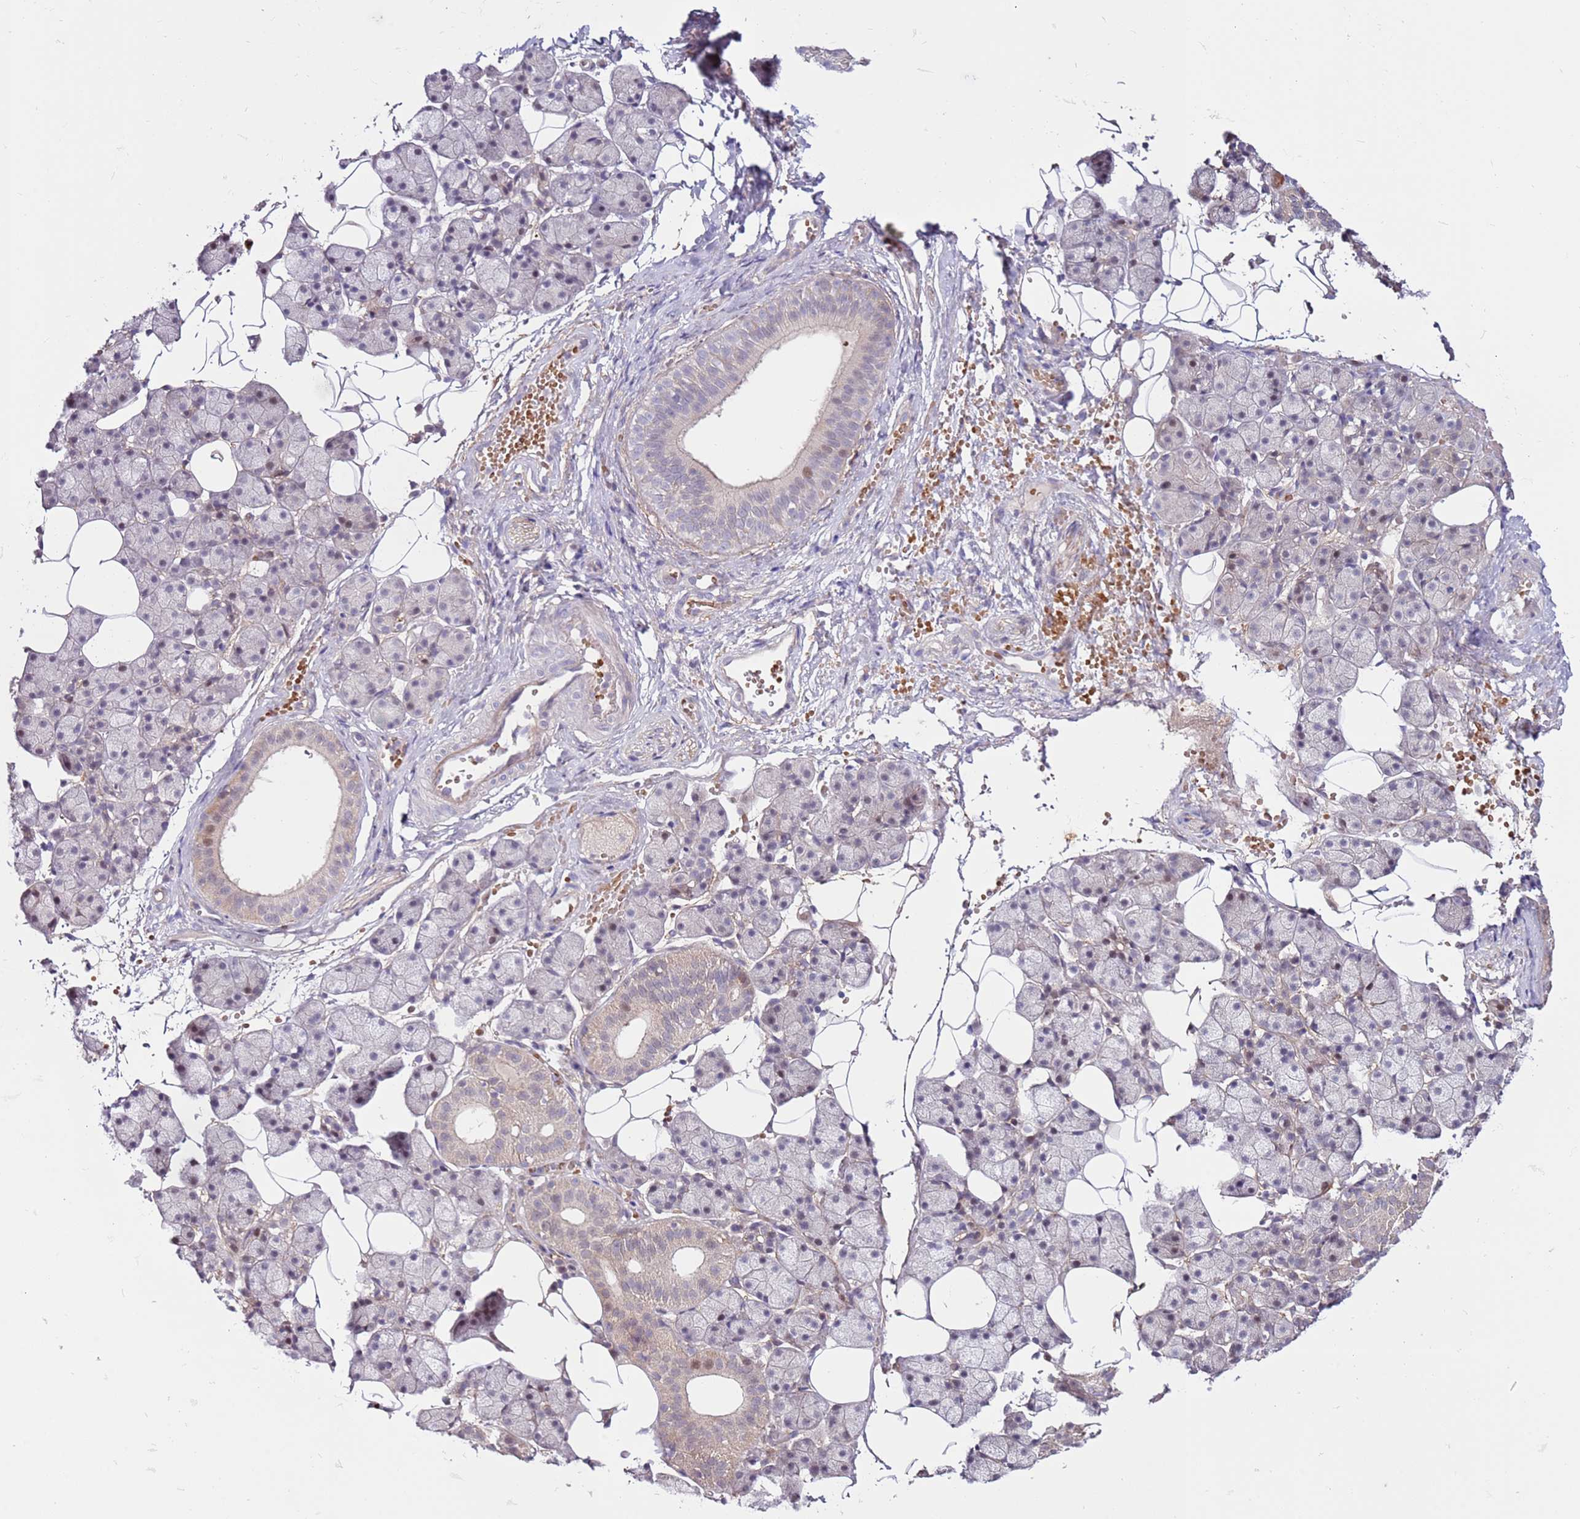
{"staining": {"intensity": "weak", "quantity": "<25%", "location": "nuclear"}, "tissue": "salivary gland", "cell_type": "Glandular cells", "image_type": "normal", "snomed": [{"axis": "morphology", "description": "Normal tissue, NOS"}, {"axis": "topography", "description": "Salivary gland"}], "caption": "Photomicrograph shows no significant protein expression in glandular cells of normal salivary gland.", "gene": "MTG2", "patient": {"sex": "female", "age": 33}}